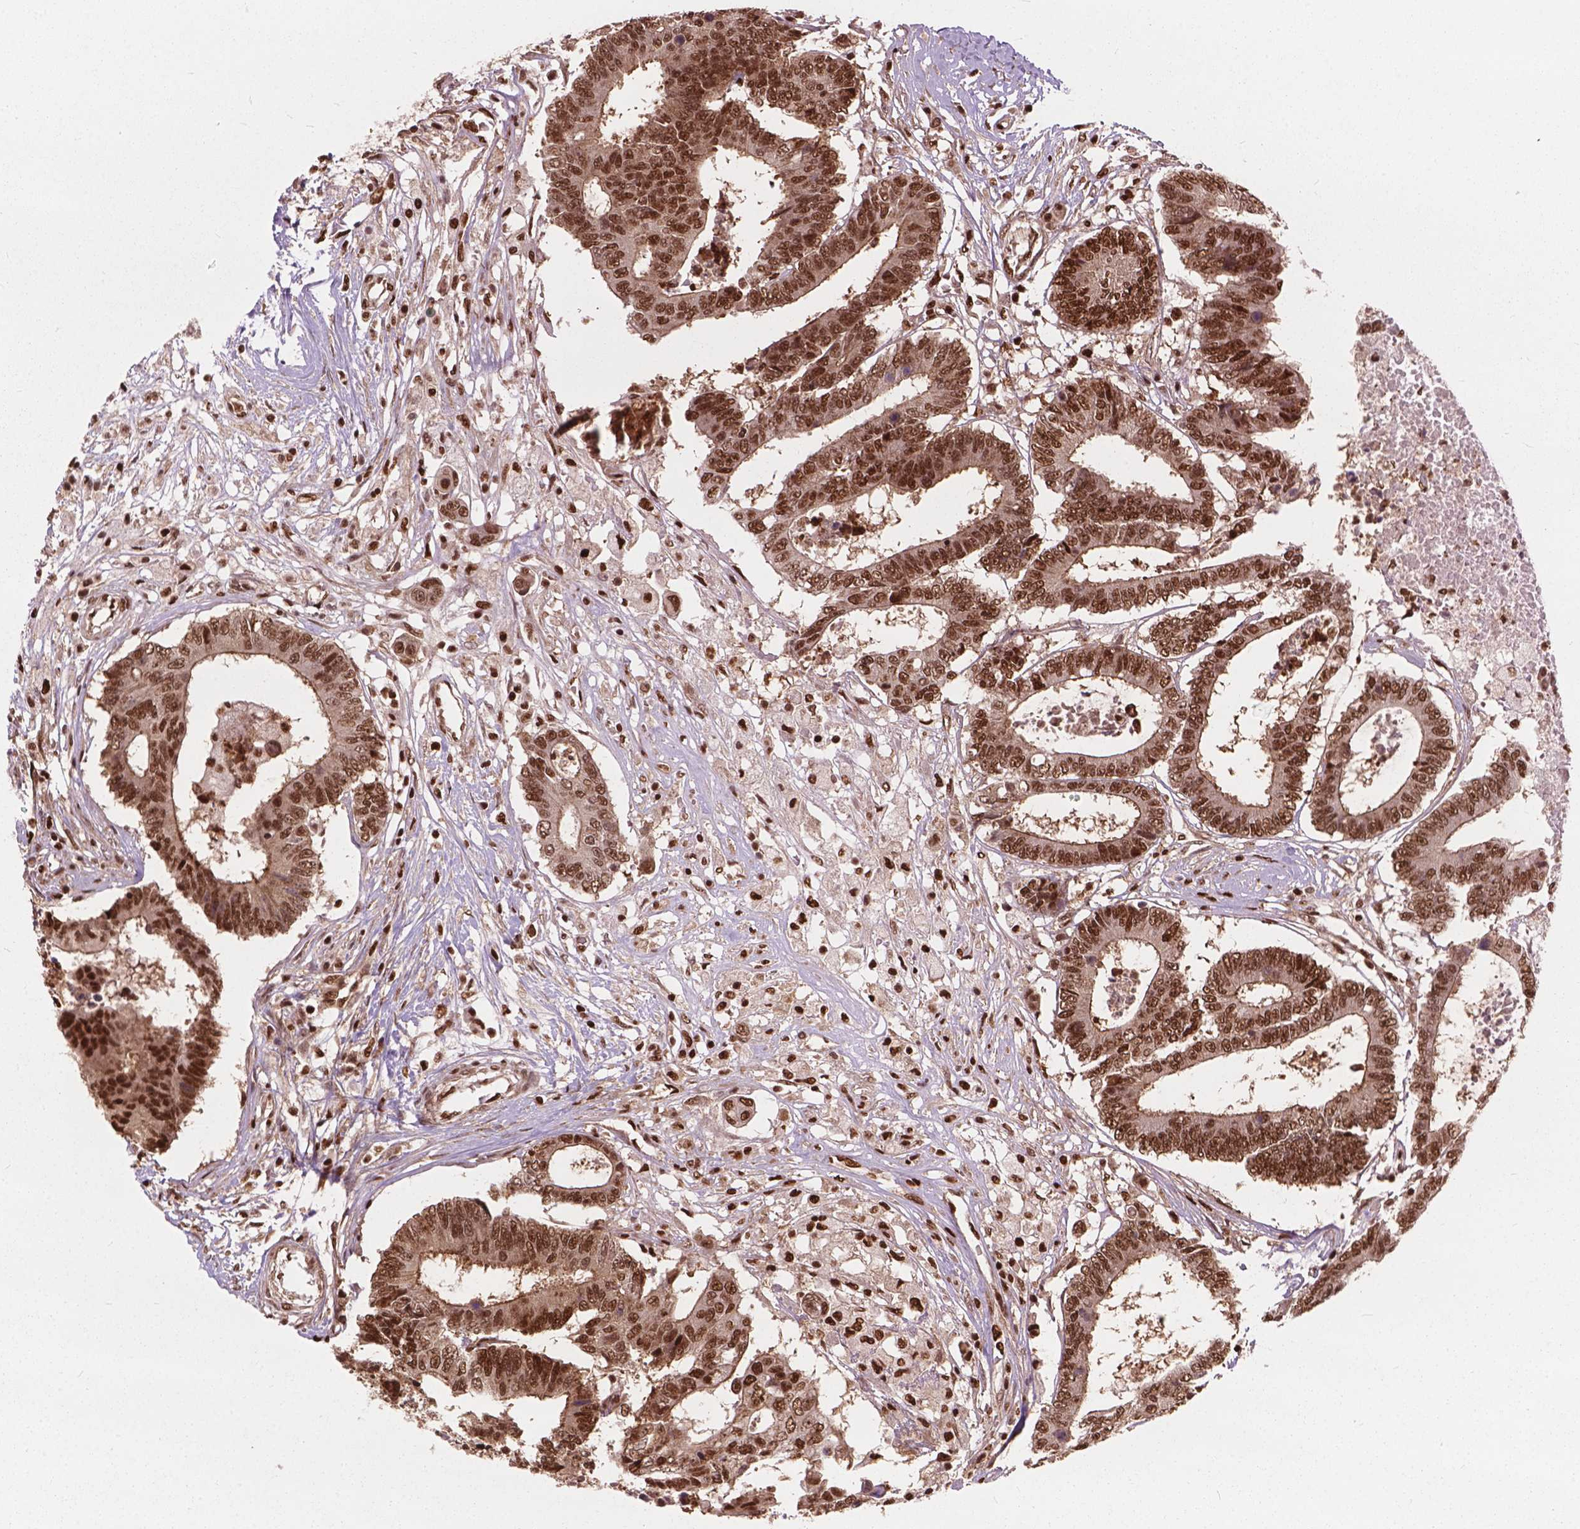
{"staining": {"intensity": "moderate", "quantity": ">75%", "location": "nuclear"}, "tissue": "colorectal cancer", "cell_type": "Tumor cells", "image_type": "cancer", "snomed": [{"axis": "morphology", "description": "Adenocarcinoma, NOS"}, {"axis": "topography", "description": "Colon"}], "caption": "An immunohistochemistry (IHC) histopathology image of neoplastic tissue is shown. Protein staining in brown highlights moderate nuclear positivity in colorectal cancer within tumor cells.", "gene": "ANP32B", "patient": {"sex": "female", "age": 48}}